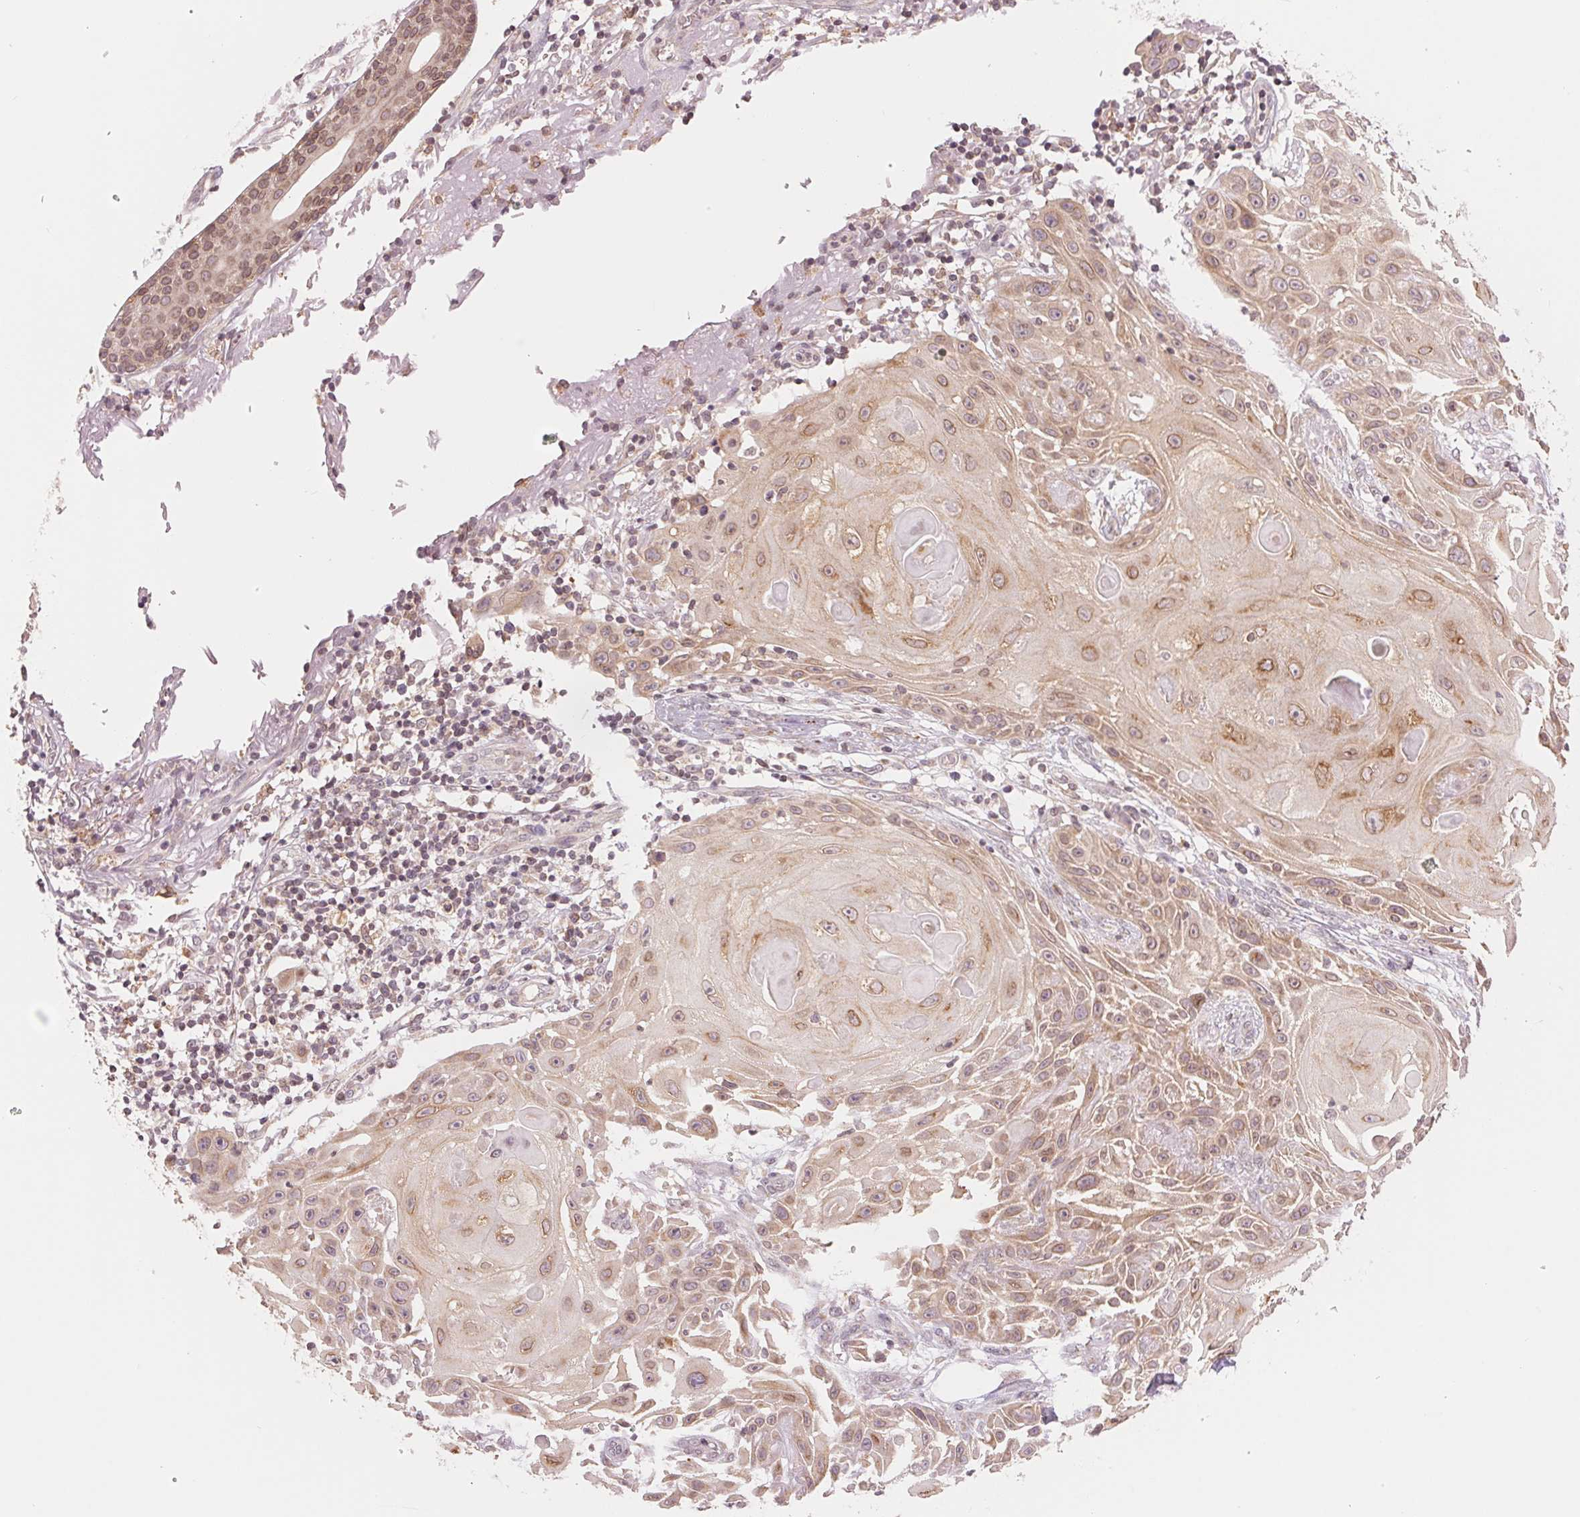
{"staining": {"intensity": "weak", "quantity": ">75%", "location": "cytoplasmic/membranous"}, "tissue": "skin cancer", "cell_type": "Tumor cells", "image_type": "cancer", "snomed": [{"axis": "morphology", "description": "Squamous cell carcinoma, NOS"}, {"axis": "topography", "description": "Skin"}], "caption": "Protein staining of squamous cell carcinoma (skin) tissue demonstrates weak cytoplasmic/membranous positivity in approximately >75% of tumor cells.", "gene": "TECR", "patient": {"sex": "female", "age": 91}}